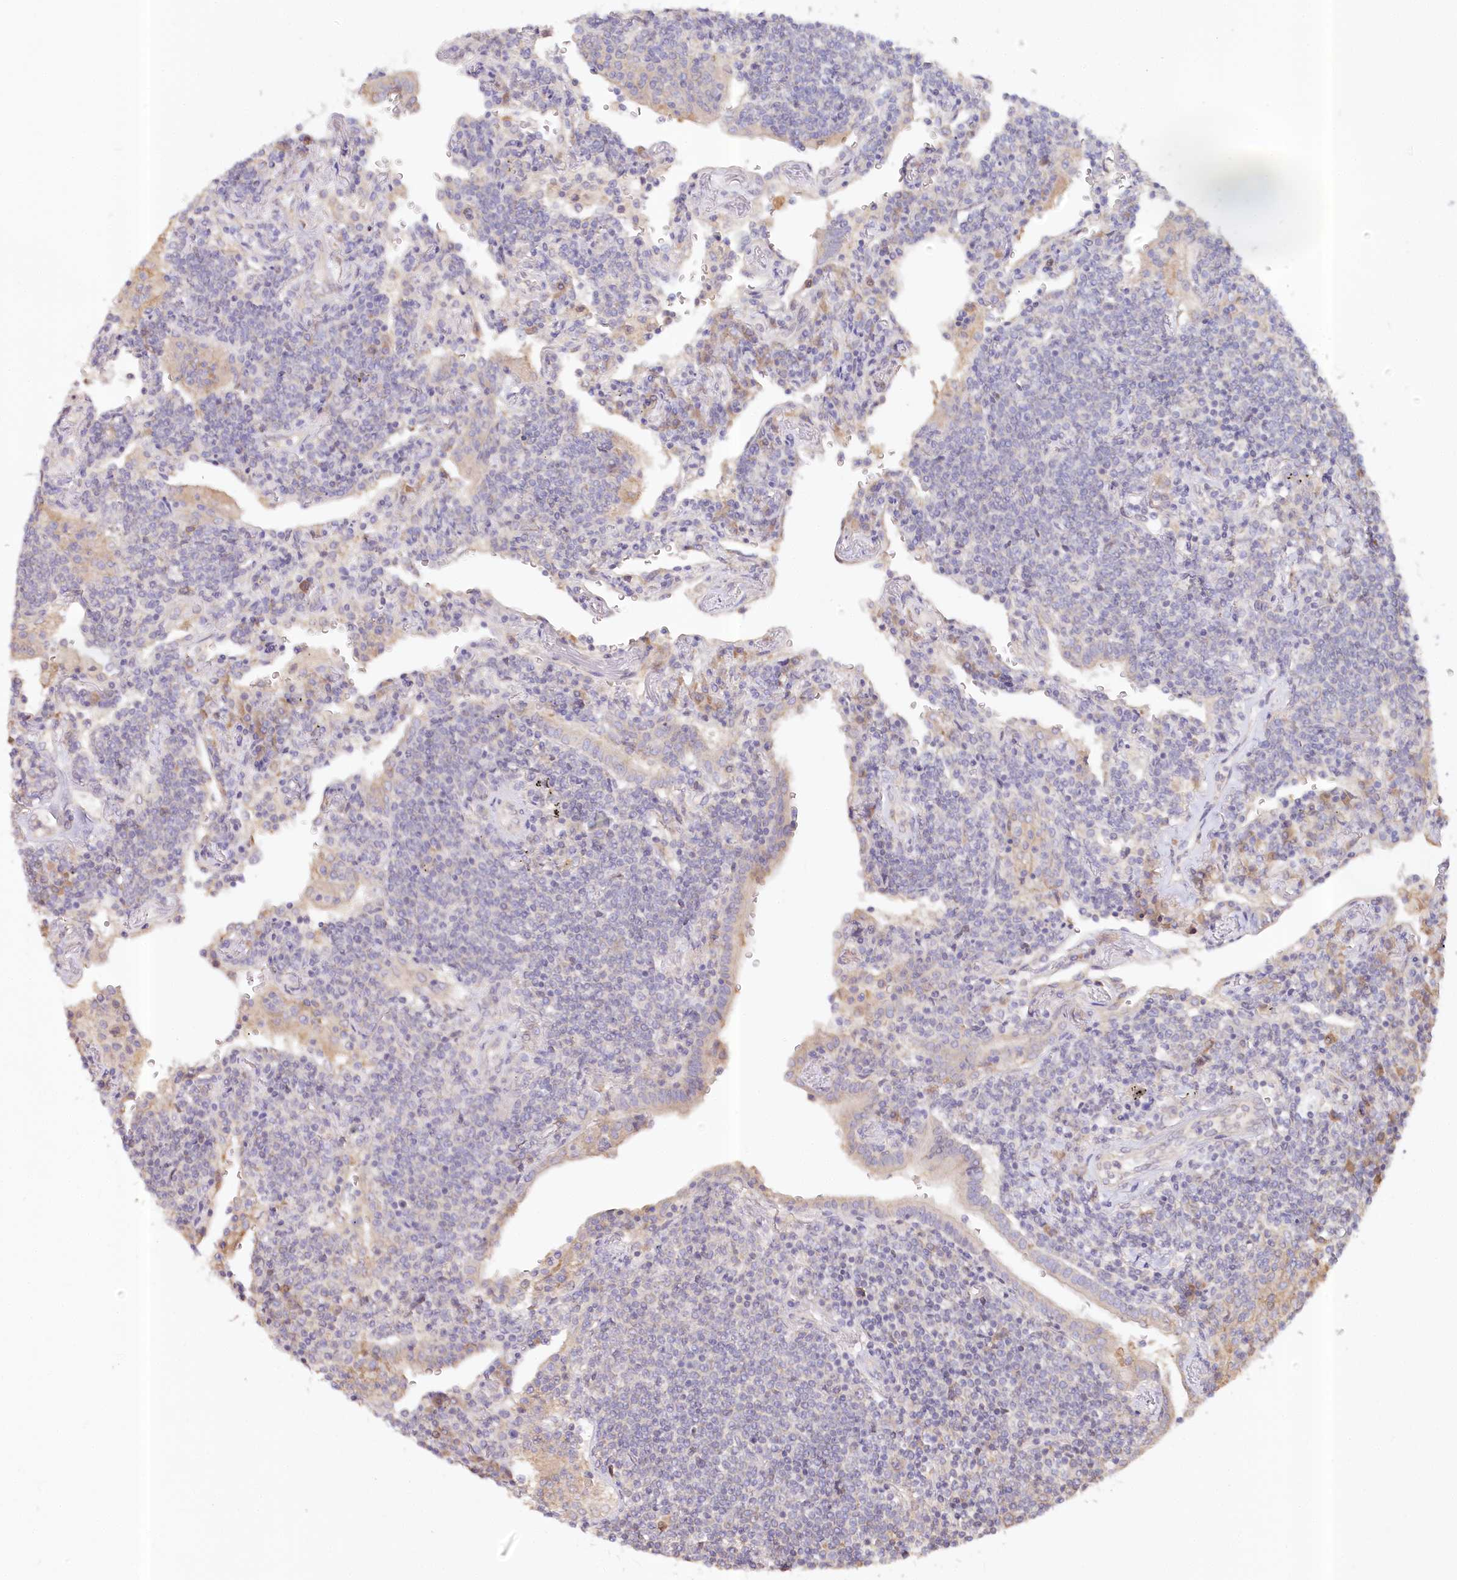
{"staining": {"intensity": "negative", "quantity": "none", "location": "none"}, "tissue": "lymphoma", "cell_type": "Tumor cells", "image_type": "cancer", "snomed": [{"axis": "morphology", "description": "Malignant lymphoma, non-Hodgkin's type, Low grade"}, {"axis": "topography", "description": "Lung"}], "caption": "This image is of malignant lymphoma, non-Hodgkin's type (low-grade) stained with IHC to label a protein in brown with the nuclei are counter-stained blue. There is no staining in tumor cells.", "gene": "PAIP2", "patient": {"sex": "female", "age": 71}}